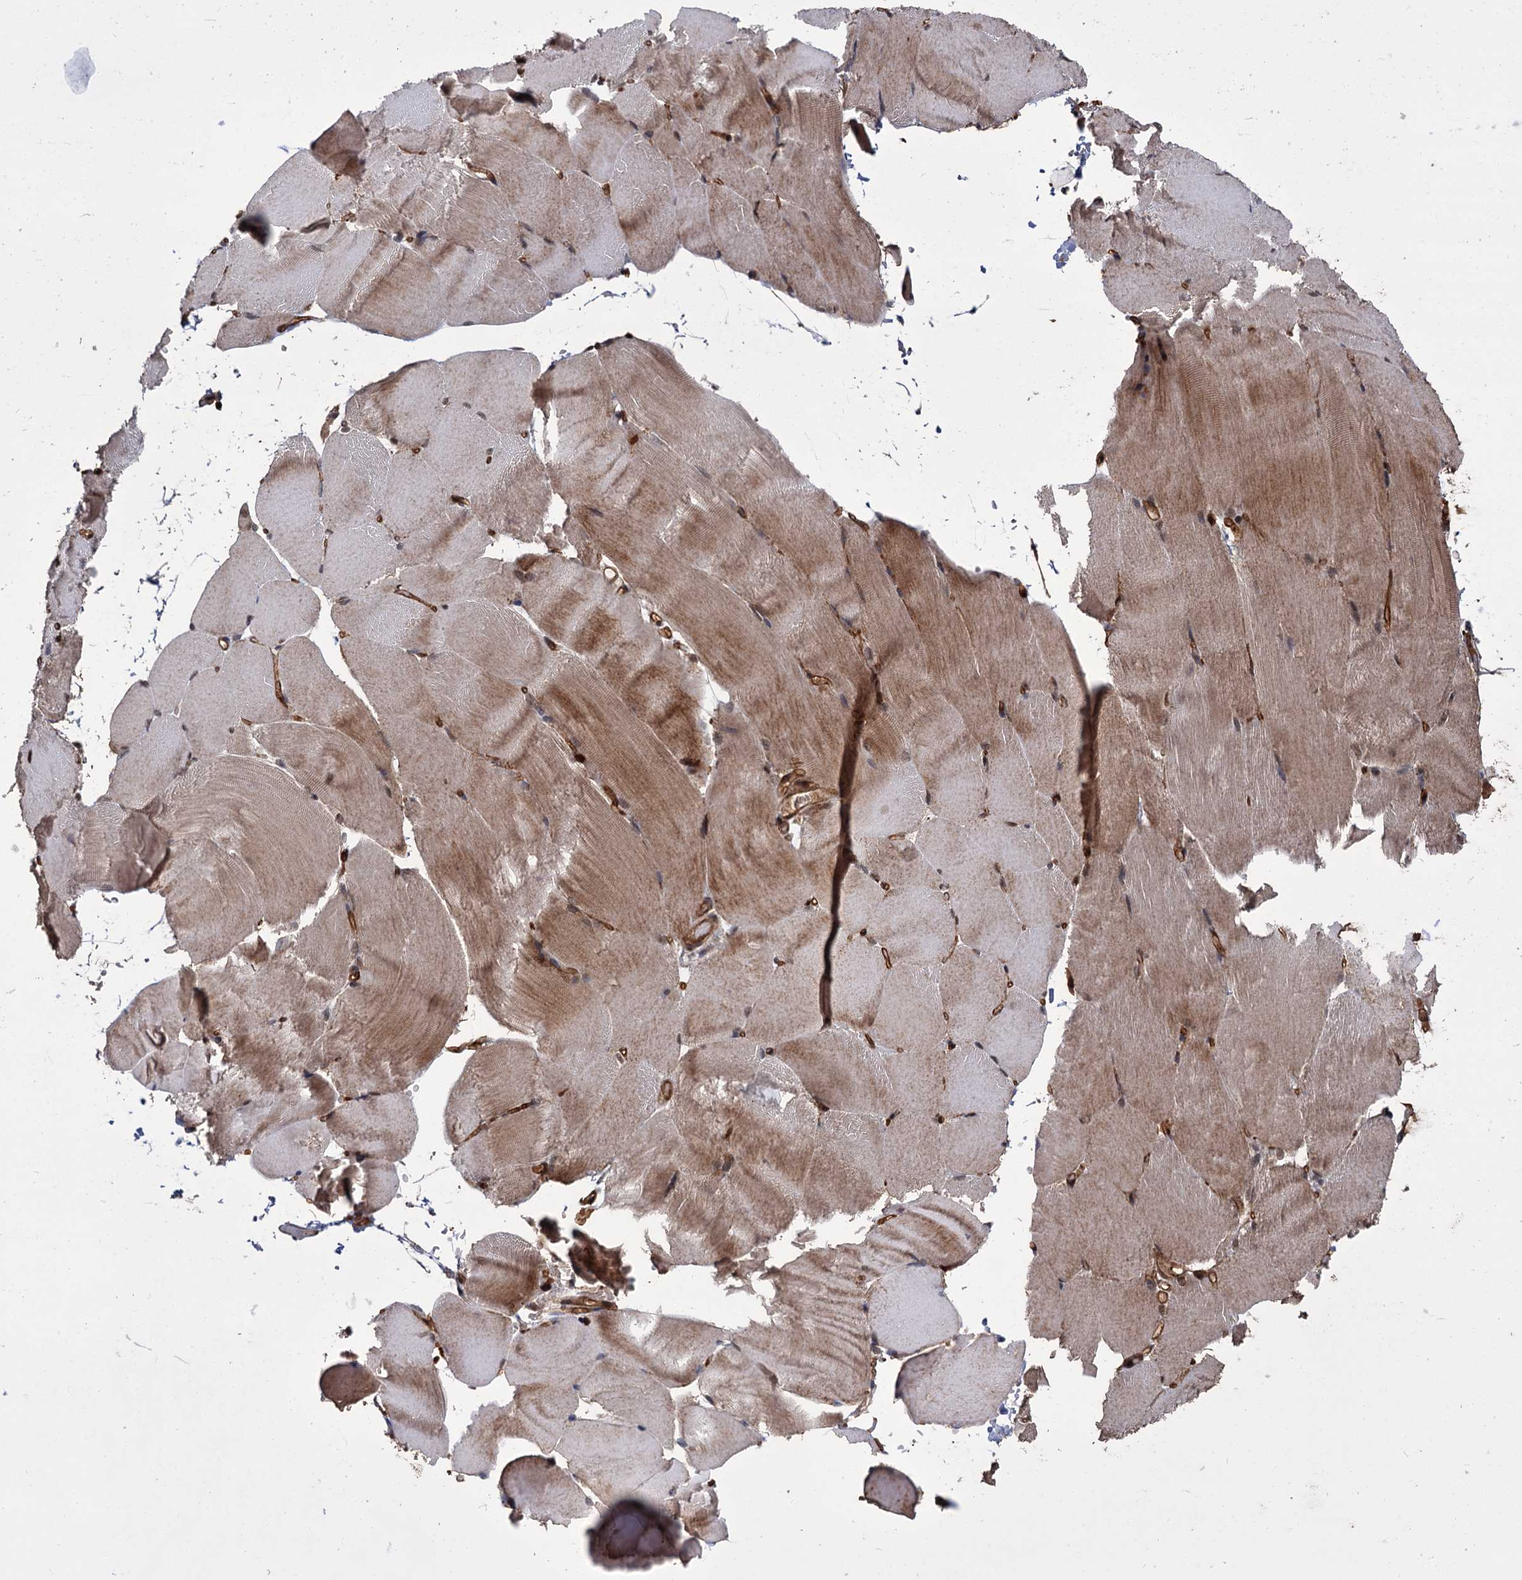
{"staining": {"intensity": "moderate", "quantity": "25%-75%", "location": "cytoplasmic/membranous"}, "tissue": "skeletal muscle", "cell_type": "Myocytes", "image_type": "normal", "snomed": [{"axis": "morphology", "description": "Normal tissue, NOS"}, {"axis": "topography", "description": "Skeletal muscle"}, {"axis": "topography", "description": "Parathyroid gland"}], "caption": "Immunohistochemistry (IHC) of benign human skeletal muscle exhibits medium levels of moderate cytoplasmic/membranous staining in about 25%-75% of myocytes.", "gene": "KANSL2", "patient": {"sex": "female", "age": 37}}